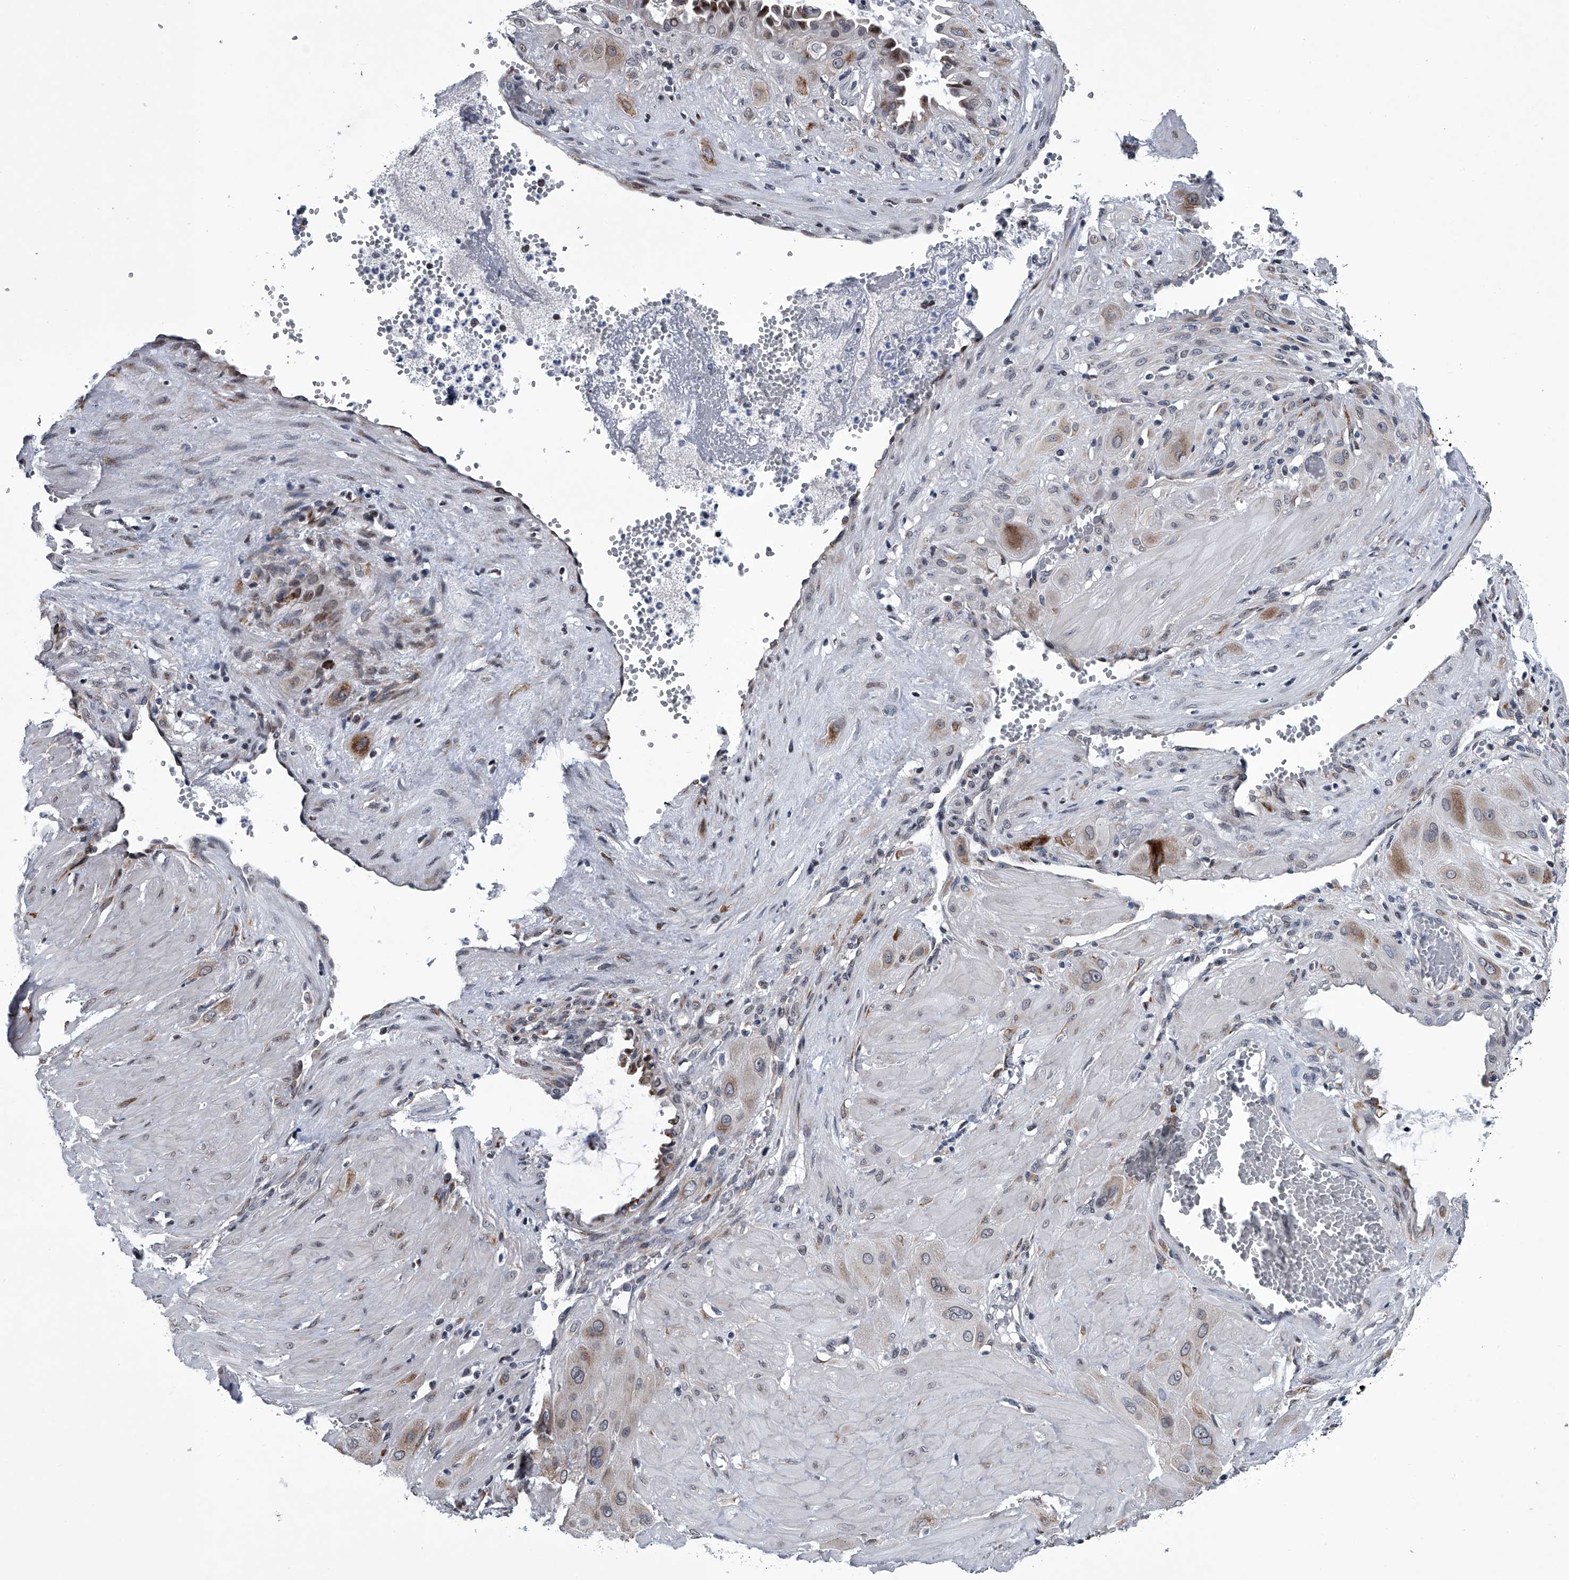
{"staining": {"intensity": "moderate", "quantity": "<25%", "location": "cytoplasmic/membranous"}, "tissue": "cervical cancer", "cell_type": "Tumor cells", "image_type": "cancer", "snomed": [{"axis": "morphology", "description": "Squamous cell carcinoma, NOS"}, {"axis": "topography", "description": "Cervix"}], "caption": "DAB (3,3'-diaminobenzidine) immunohistochemical staining of cervical cancer (squamous cell carcinoma) reveals moderate cytoplasmic/membranous protein positivity in approximately <25% of tumor cells.", "gene": "PPP2R5D", "patient": {"sex": "female", "age": 34}}